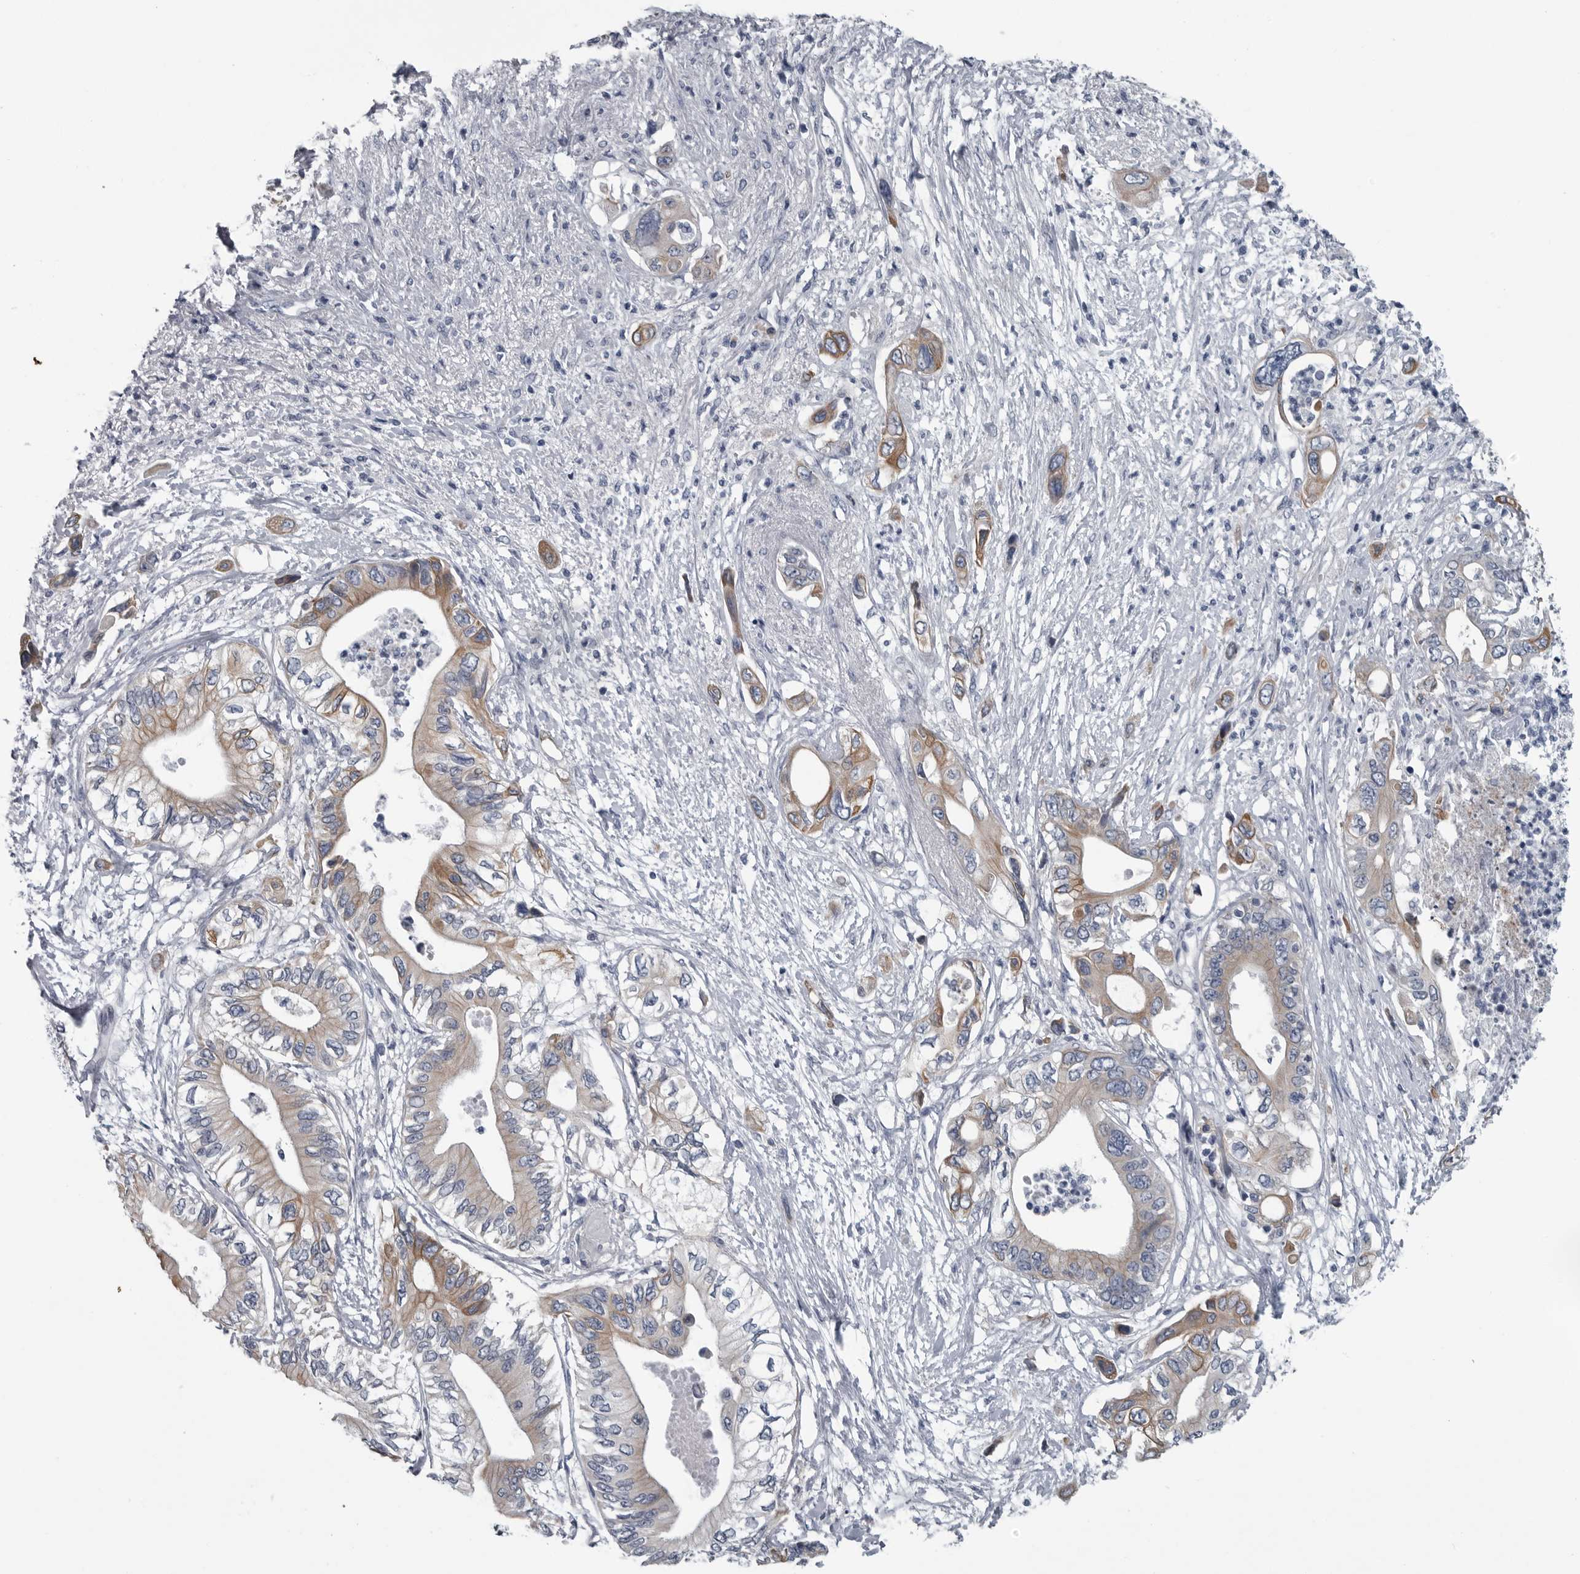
{"staining": {"intensity": "moderate", "quantity": "25%-75%", "location": "cytoplasmic/membranous"}, "tissue": "pancreatic cancer", "cell_type": "Tumor cells", "image_type": "cancer", "snomed": [{"axis": "morphology", "description": "Adenocarcinoma, NOS"}, {"axis": "topography", "description": "Pancreas"}], "caption": "Protein expression analysis of human adenocarcinoma (pancreatic) reveals moderate cytoplasmic/membranous staining in about 25%-75% of tumor cells.", "gene": "MYOC", "patient": {"sex": "male", "age": 66}}